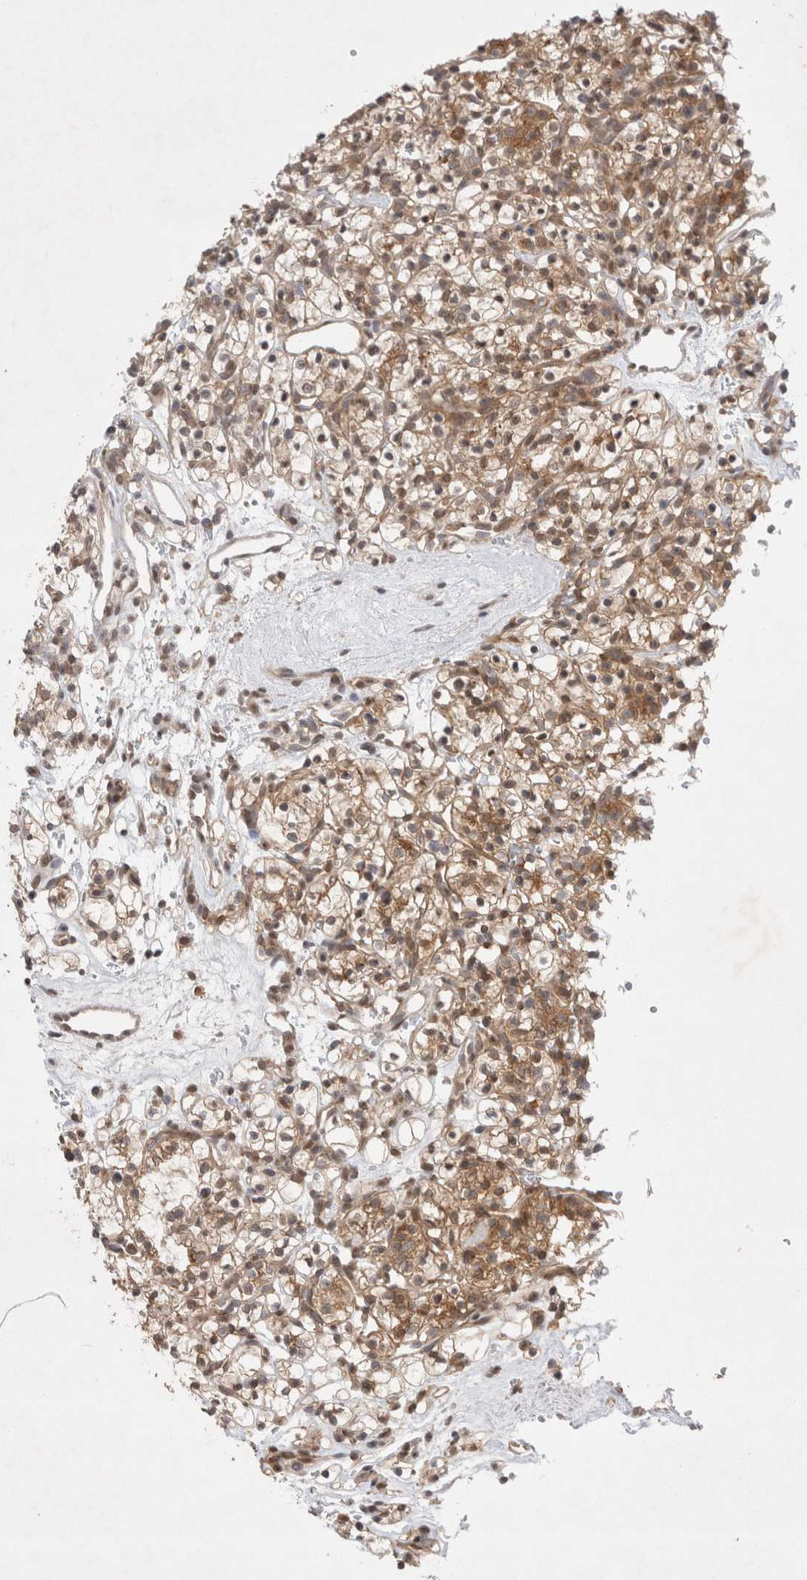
{"staining": {"intensity": "moderate", "quantity": "25%-75%", "location": "cytoplasmic/membranous"}, "tissue": "renal cancer", "cell_type": "Tumor cells", "image_type": "cancer", "snomed": [{"axis": "morphology", "description": "Adenocarcinoma, NOS"}, {"axis": "topography", "description": "Kidney"}], "caption": "Immunohistochemistry (IHC) image of neoplastic tissue: human renal cancer stained using immunohistochemistry shows medium levels of moderate protein expression localized specifically in the cytoplasmic/membranous of tumor cells, appearing as a cytoplasmic/membranous brown color.", "gene": "WIPF2", "patient": {"sex": "female", "age": 57}}